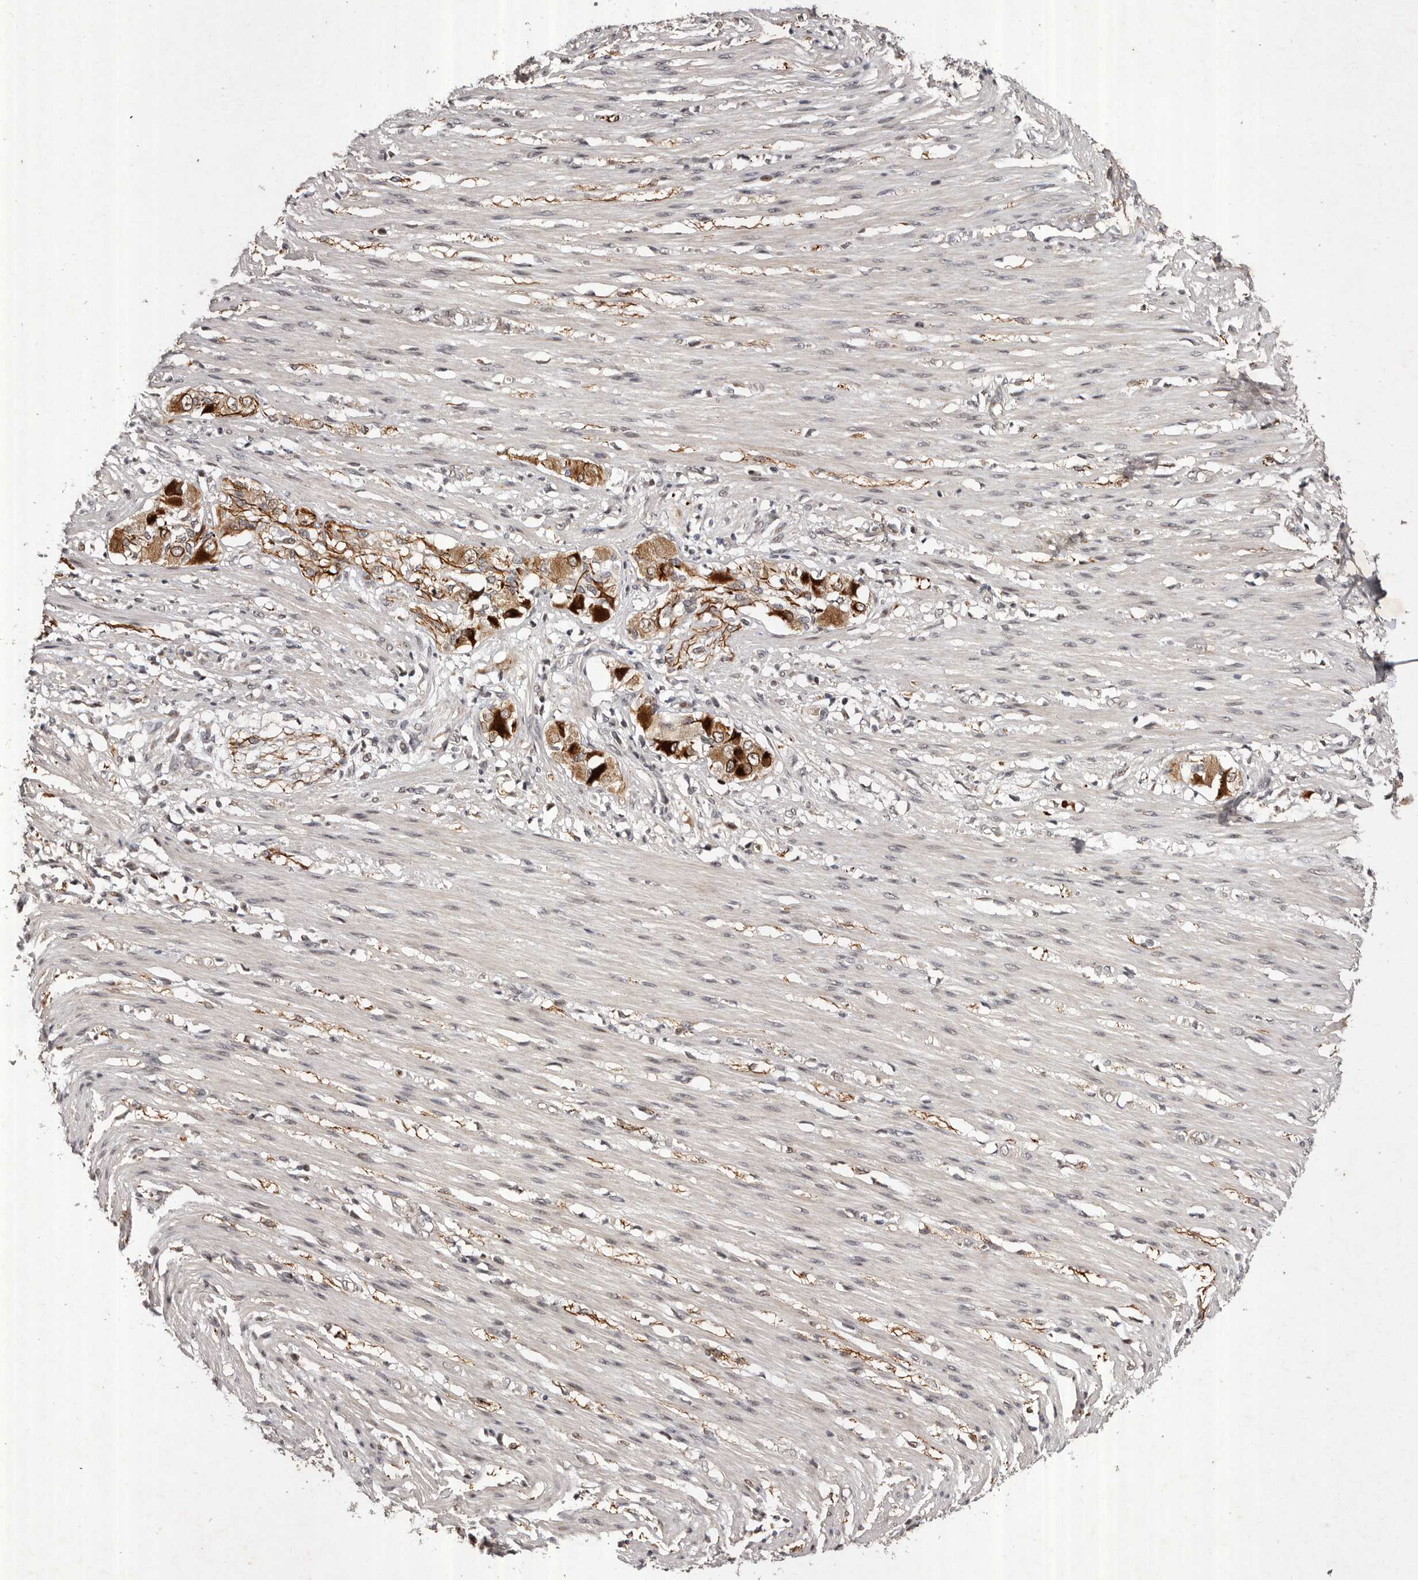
{"staining": {"intensity": "weak", "quantity": "25%-75%", "location": "cytoplasmic/membranous"}, "tissue": "smooth muscle", "cell_type": "Smooth muscle cells", "image_type": "normal", "snomed": [{"axis": "morphology", "description": "Normal tissue, NOS"}, {"axis": "morphology", "description": "Adenocarcinoma, NOS"}, {"axis": "topography", "description": "Colon"}, {"axis": "topography", "description": "Peripheral nerve tissue"}], "caption": "An image of human smooth muscle stained for a protein displays weak cytoplasmic/membranous brown staining in smooth muscle cells. Nuclei are stained in blue.", "gene": "ABL1", "patient": {"sex": "male", "age": 14}}